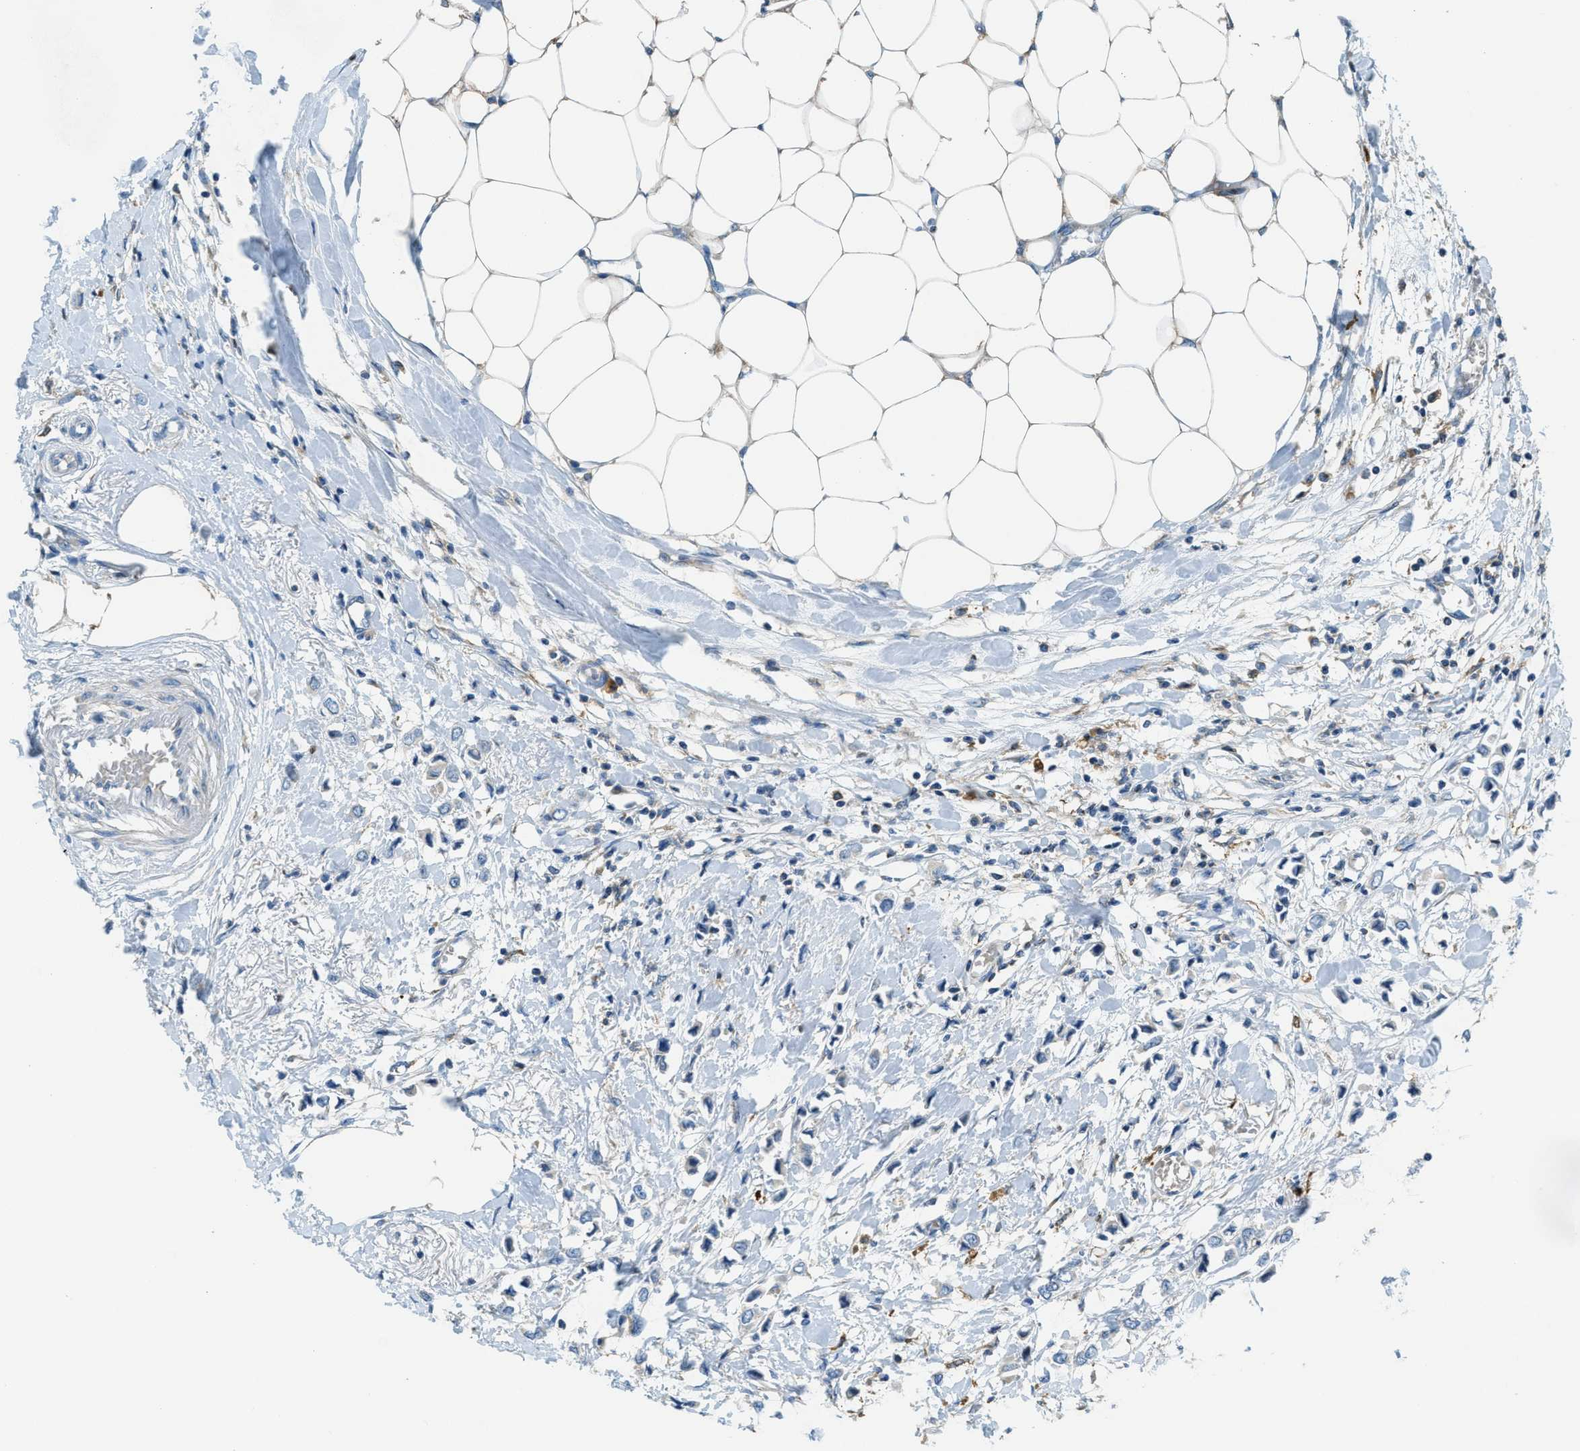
{"staining": {"intensity": "negative", "quantity": "none", "location": "none"}, "tissue": "breast cancer", "cell_type": "Tumor cells", "image_type": "cancer", "snomed": [{"axis": "morphology", "description": "Lobular carcinoma"}, {"axis": "topography", "description": "Breast"}], "caption": "Immunohistochemical staining of breast lobular carcinoma reveals no significant staining in tumor cells.", "gene": "RFFL", "patient": {"sex": "female", "age": 51}}